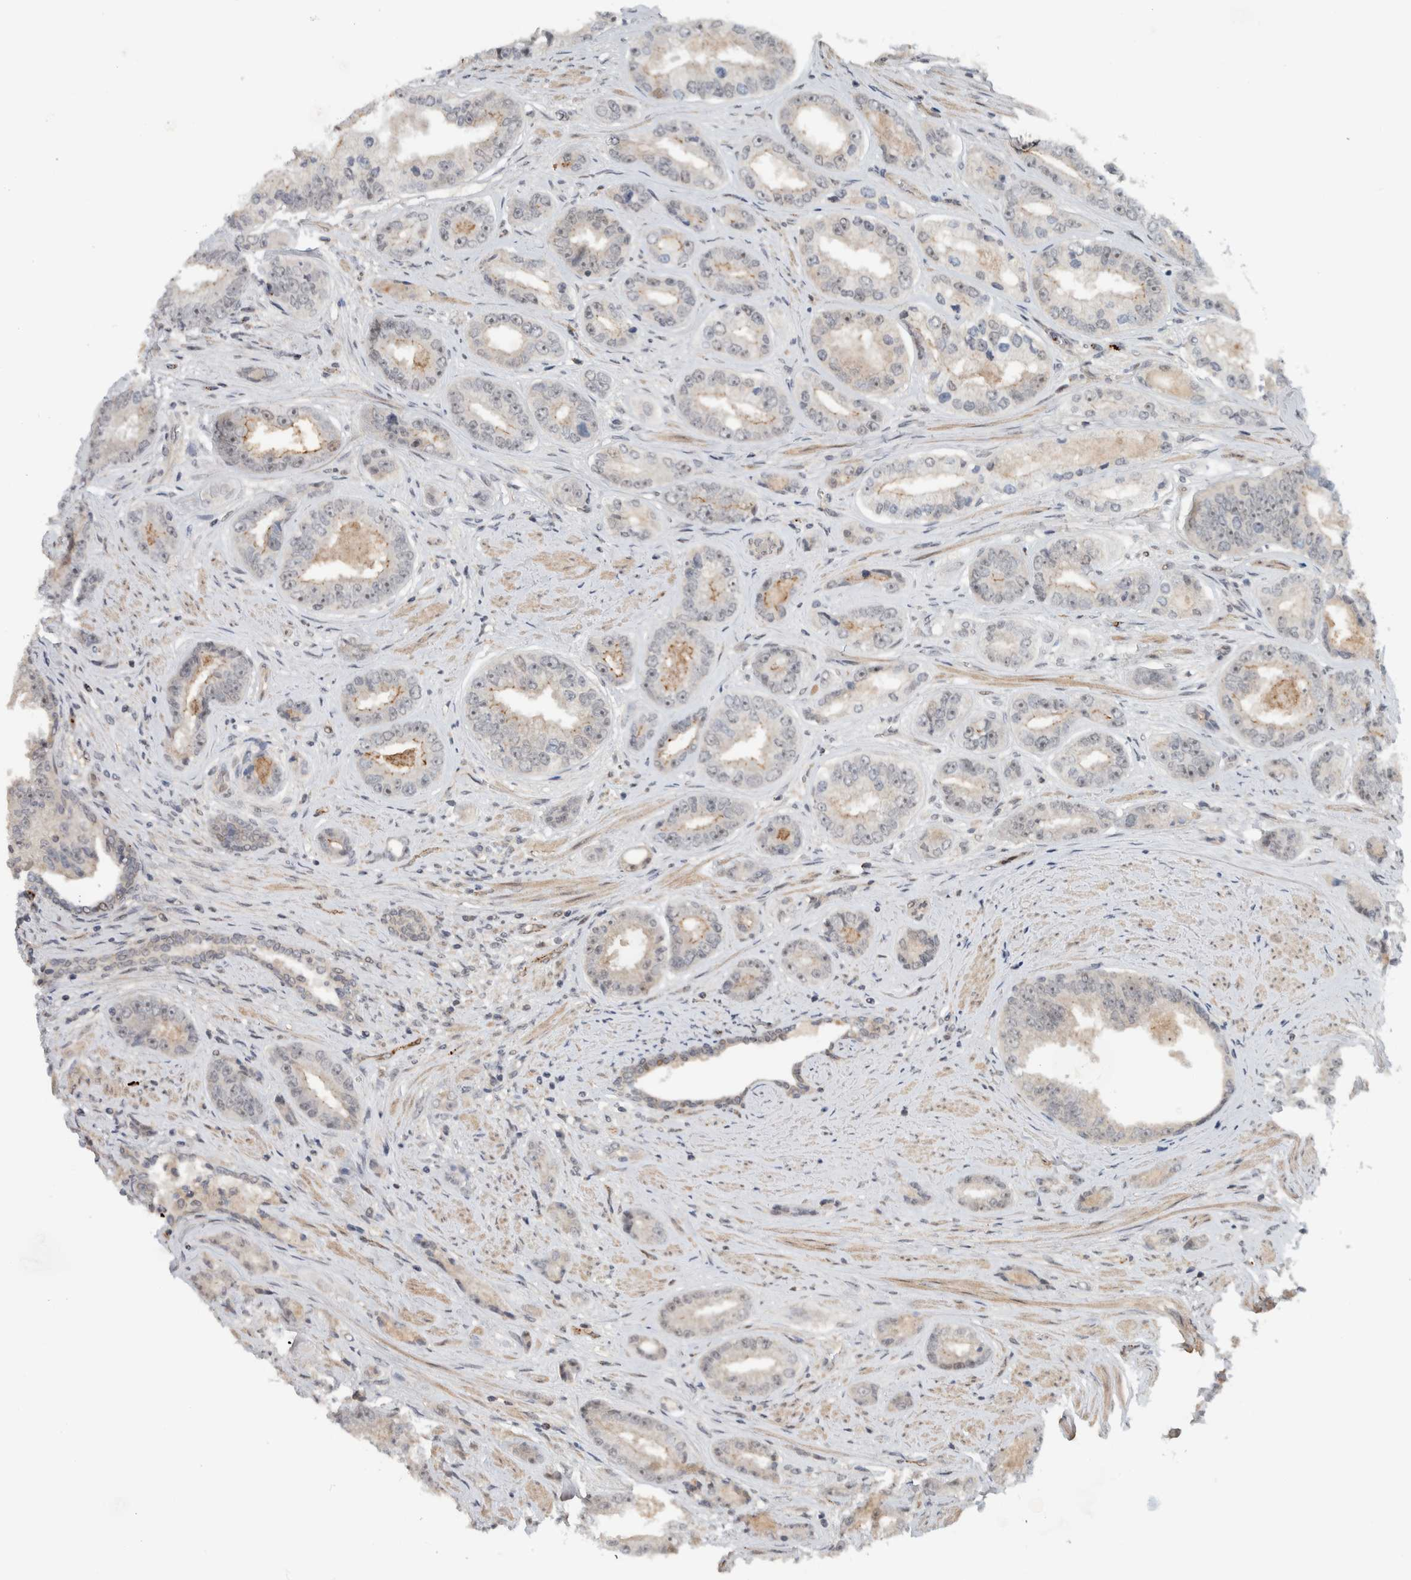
{"staining": {"intensity": "weak", "quantity": "25%-75%", "location": "cytoplasmic/membranous,nuclear"}, "tissue": "prostate cancer", "cell_type": "Tumor cells", "image_type": "cancer", "snomed": [{"axis": "morphology", "description": "Adenocarcinoma, High grade"}, {"axis": "topography", "description": "Prostate"}], "caption": "Prostate cancer stained with DAB (3,3'-diaminobenzidine) immunohistochemistry (IHC) demonstrates low levels of weak cytoplasmic/membranous and nuclear expression in about 25%-75% of tumor cells. (DAB (3,3'-diaminobenzidine) IHC, brown staining for protein, blue staining for nuclei).", "gene": "ZFP91", "patient": {"sex": "male", "age": 61}}